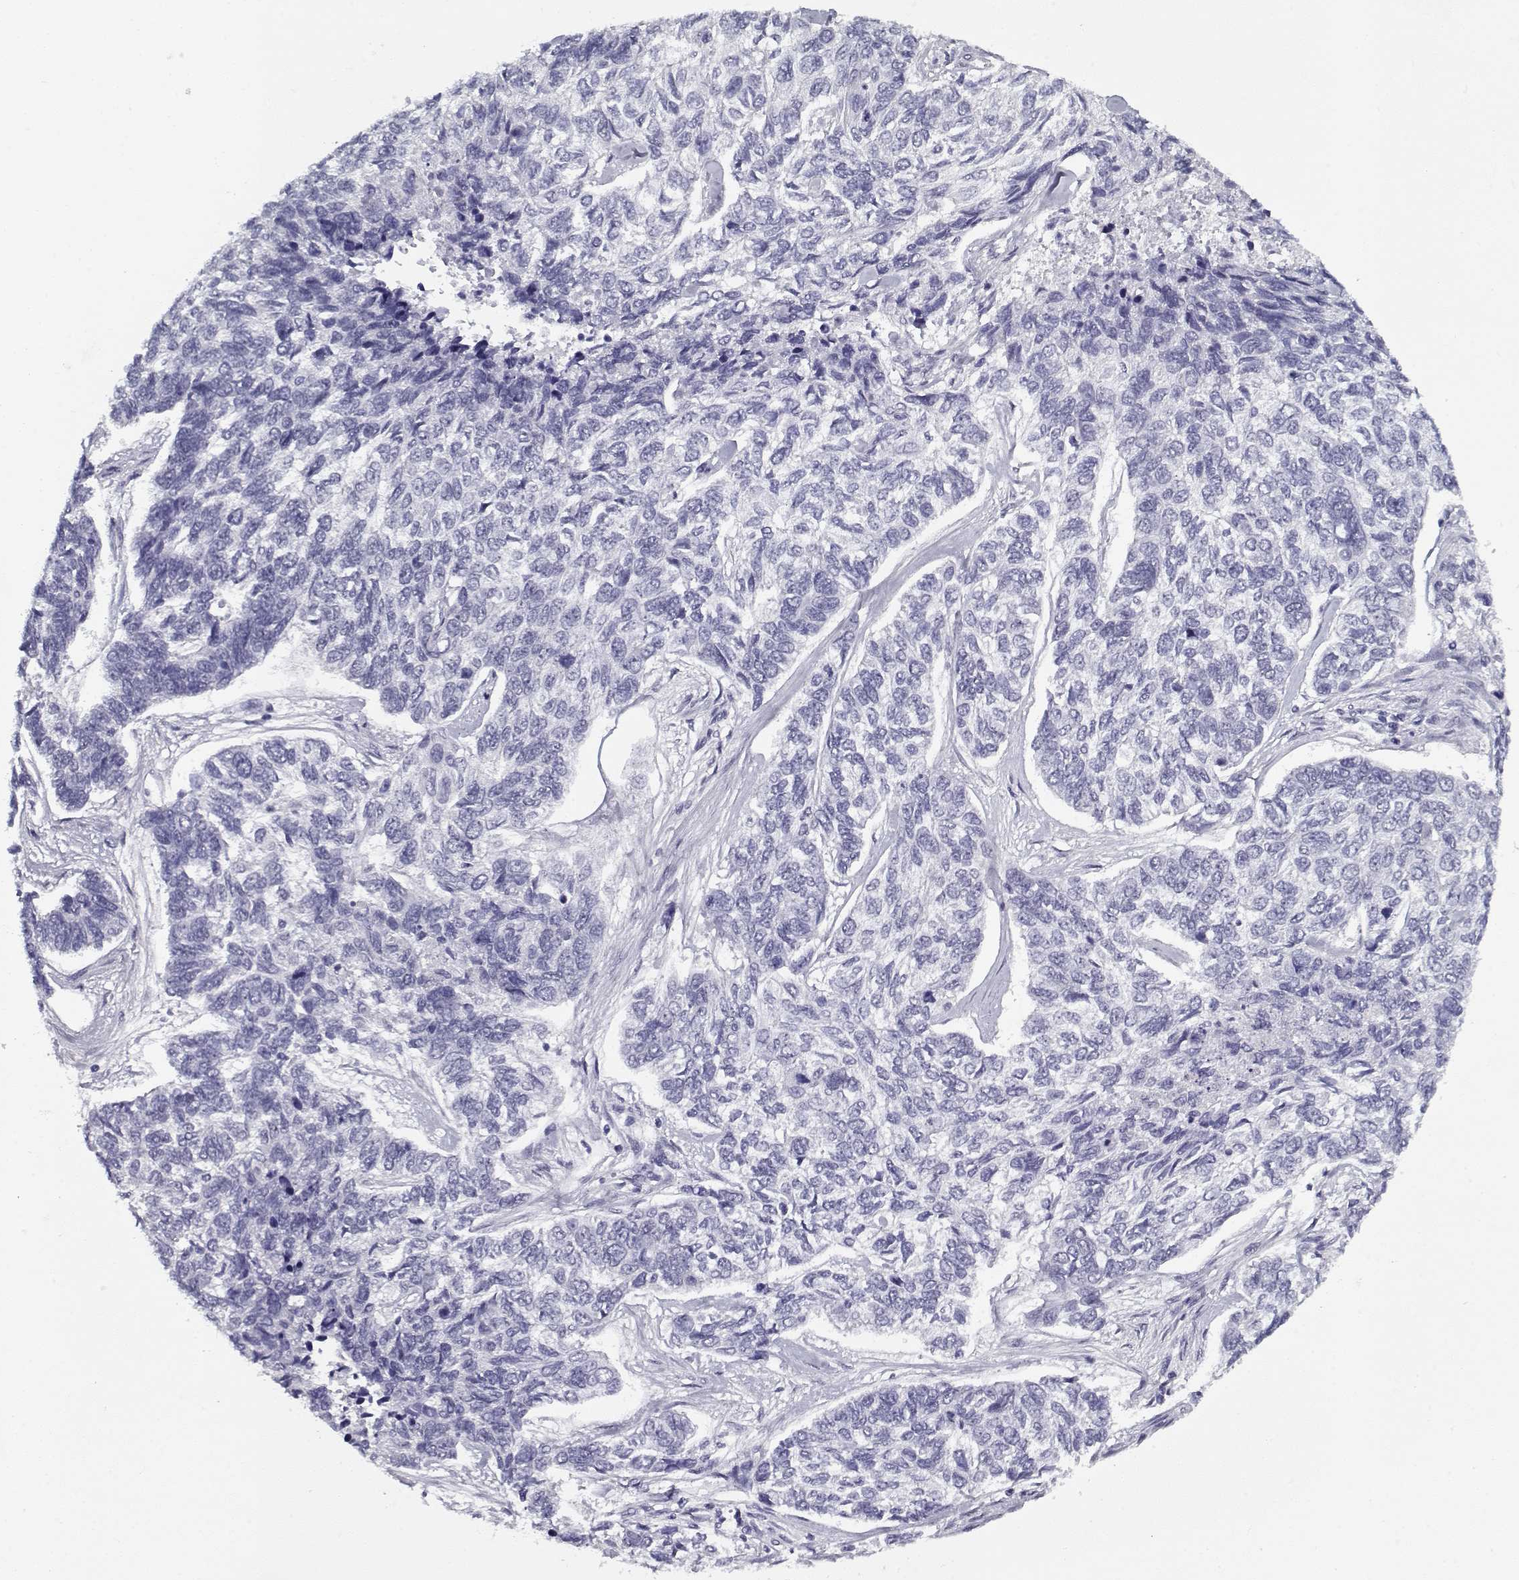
{"staining": {"intensity": "negative", "quantity": "none", "location": "none"}, "tissue": "skin cancer", "cell_type": "Tumor cells", "image_type": "cancer", "snomed": [{"axis": "morphology", "description": "Basal cell carcinoma"}, {"axis": "topography", "description": "Skin"}], "caption": "Tumor cells are negative for protein expression in human basal cell carcinoma (skin).", "gene": "RNF32", "patient": {"sex": "female", "age": 65}}